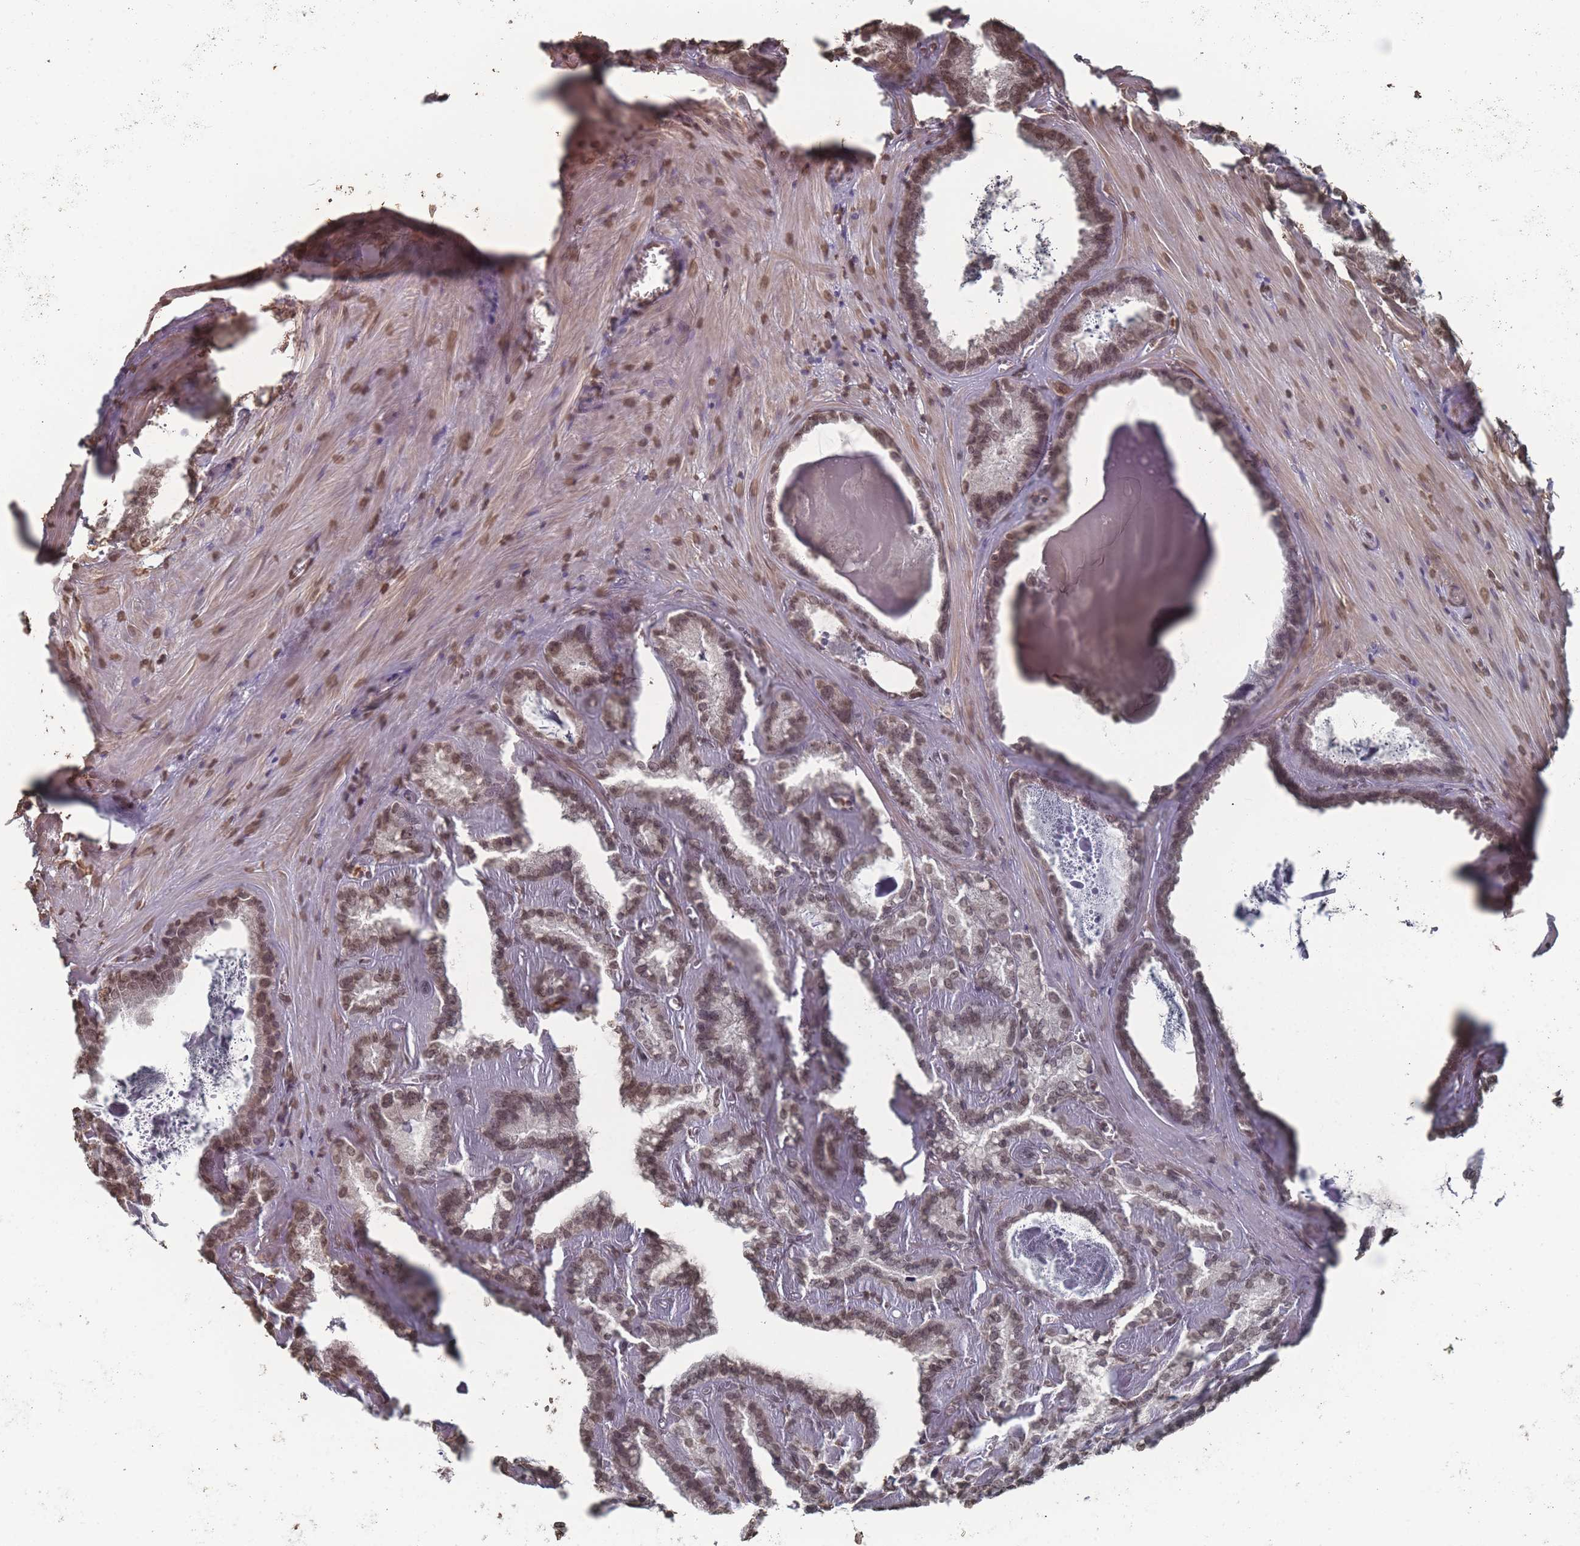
{"staining": {"intensity": "moderate", "quantity": ">75%", "location": "nuclear"}, "tissue": "seminal vesicle", "cell_type": "Glandular cells", "image_type": "normal", "snomed": [{"axis": "morphology", "description": "Normal tissue, NOS"}, {"axis": "topography", "description": "Prostate"}, {"axis": "topography", "description": "Seminal veicle"}], "caption": "Moderate nuclear positivity for a protein is present in about >75% of glandular cells of unremarkable seminal vesicle using immunohistochemistry.", "gene": "PLEKHG5", "patient": {"sex": "male", "age": 59}}